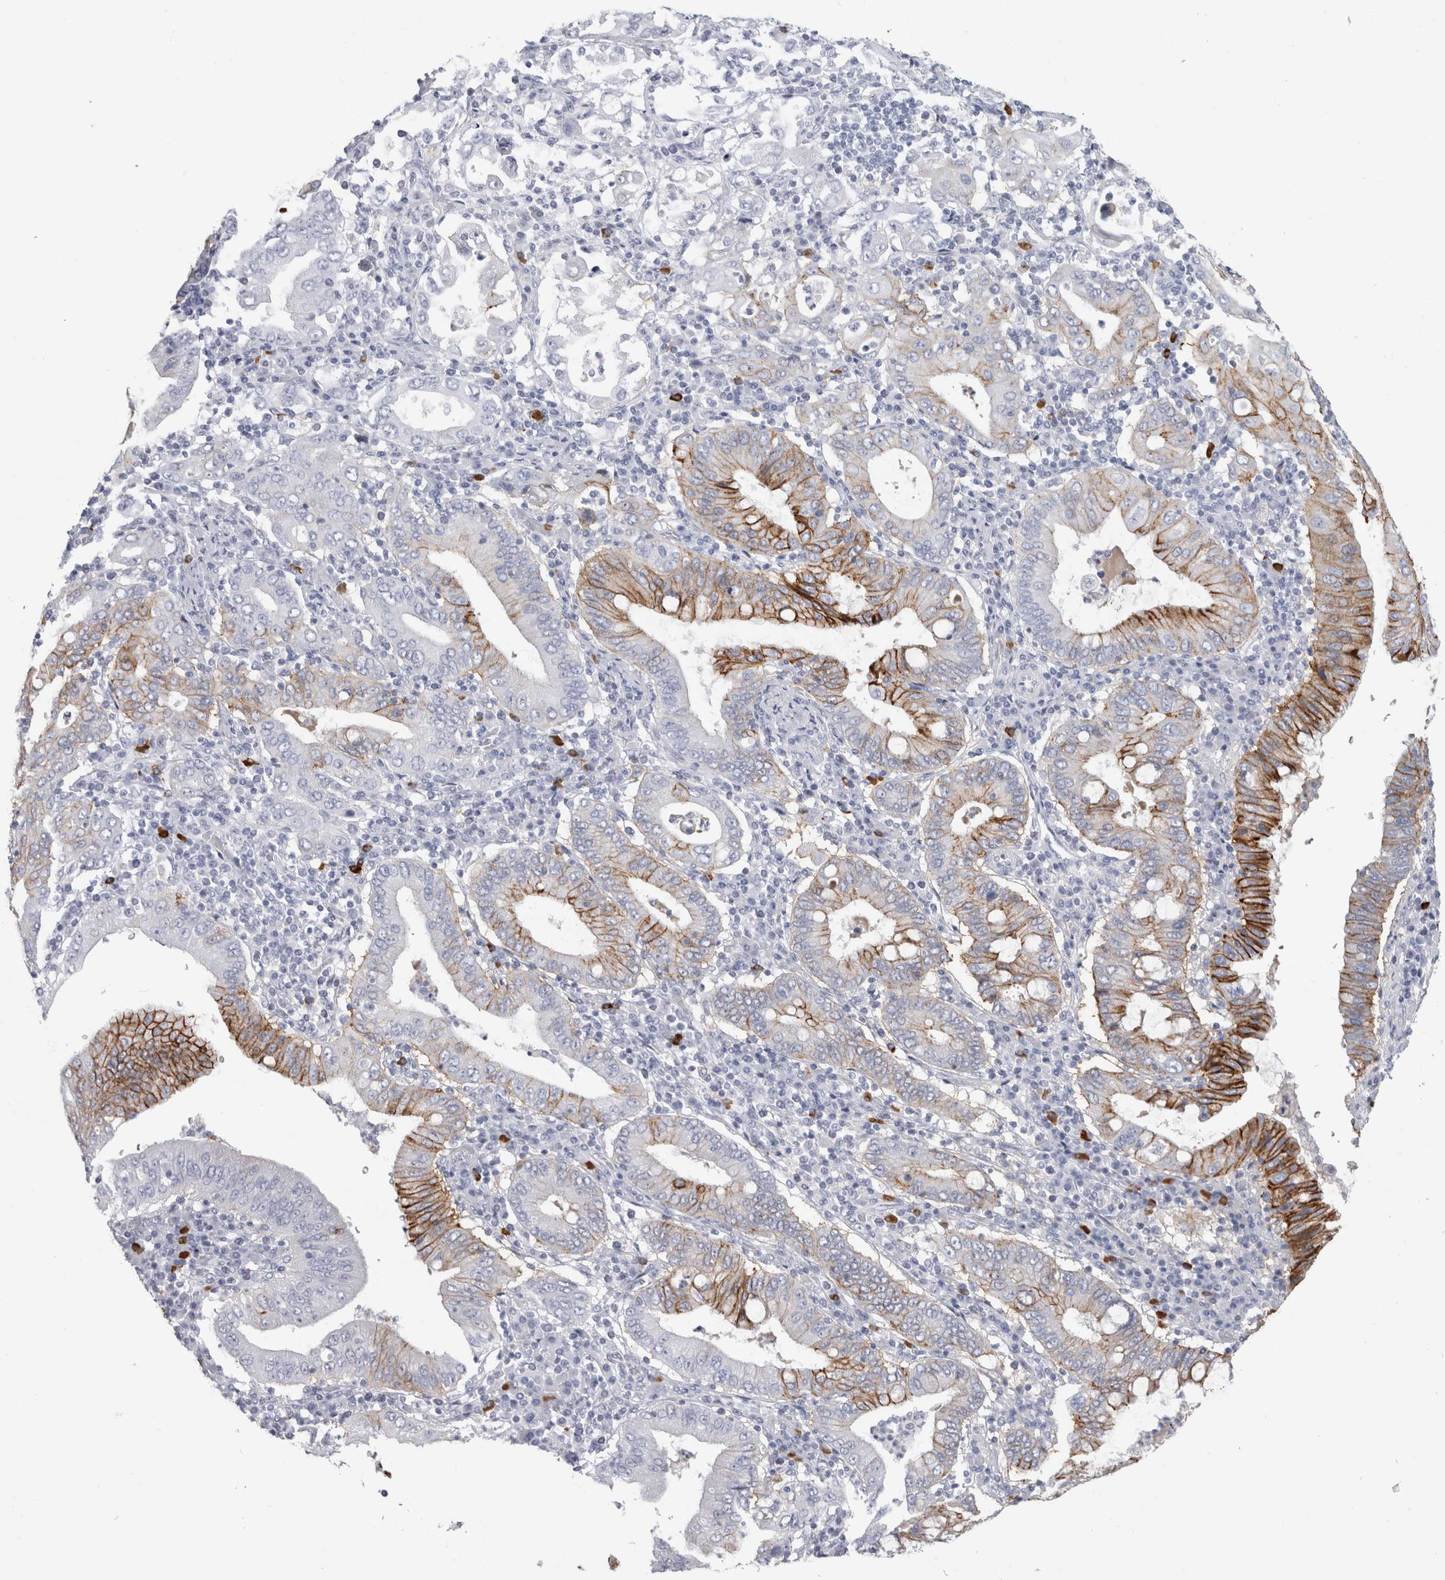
{"staining": {"intensity": "moderate", "quantity": "25%-75%", "location": "cytoplasmic/membranous"}, "tissue": "stomach cancer", "cell_type": "Tumor cells", "image_type": "cancer", "snomed": [{"axis": "morphology", "description": "Normal tissue, NOS"}, {"axis": "morphology", "description": "Adenocarcinoma, NOS"}, {"axis": "topography", "description": "Esophagus"}, {"axis": "topography", "description": "Stomach, upper"}, {"axis": "topography", "description": "Peripheral nerve tissue"}], "caption": "Immunohistochemical staining of stomach cancer (adenocarcinoma) shows moderate cytoplasmic/membranous protein staining in about 25%-75% of tumor cells. The staining is performed using DAB (3,3'-diaminobenzidine) brown chromogen to label protein expression. The nuclei are counter-stained blue using hematoxylin.", "gene": "CDH17", "patient": {"sex": "male", "age": 62}}